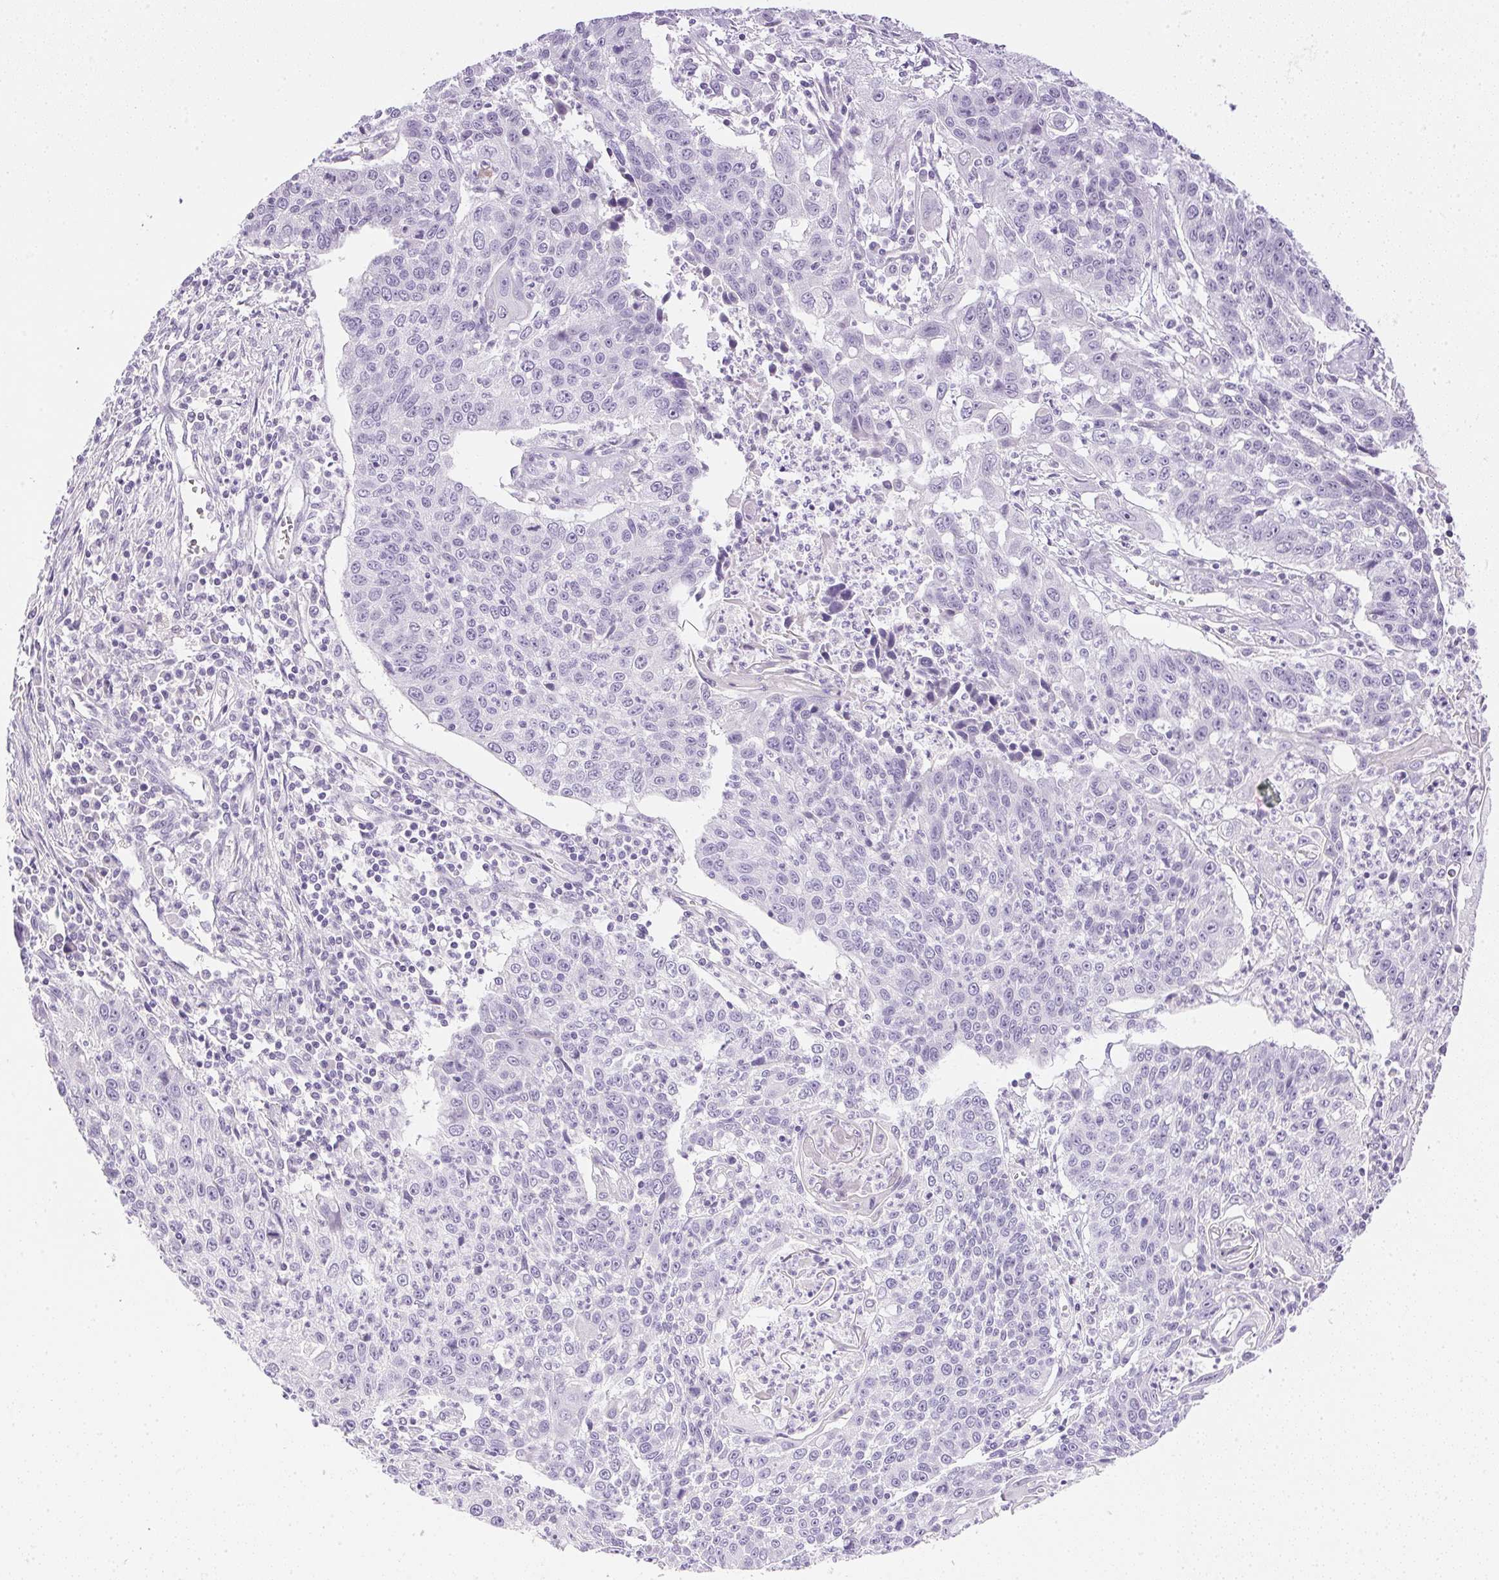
{"staining": {"intensity": "negative", "quantity": "none", "location": "none"}, "tissue": "lung cancer", "cell_type": "Tumor cells", "image_type": "cancer", "snomed": [{"axis": "morphology", "description": "Squamous cell carcinoma, NOS"}, {"axis": "morphology", "description": "Squamous cell carcinoma, metastatic, NOS"}, {"axis": "topography", "description": "Lung"}, {"axis": "topography", "description": "Pleura, NOS"}], "caption": "Immunohistochemical staining of lung cancer (metastatic squamous cell carcinoma) displays no significant expression in tumor cells.", "gene": "CTRL", "patient": {"sex": "male", "age": 72}}